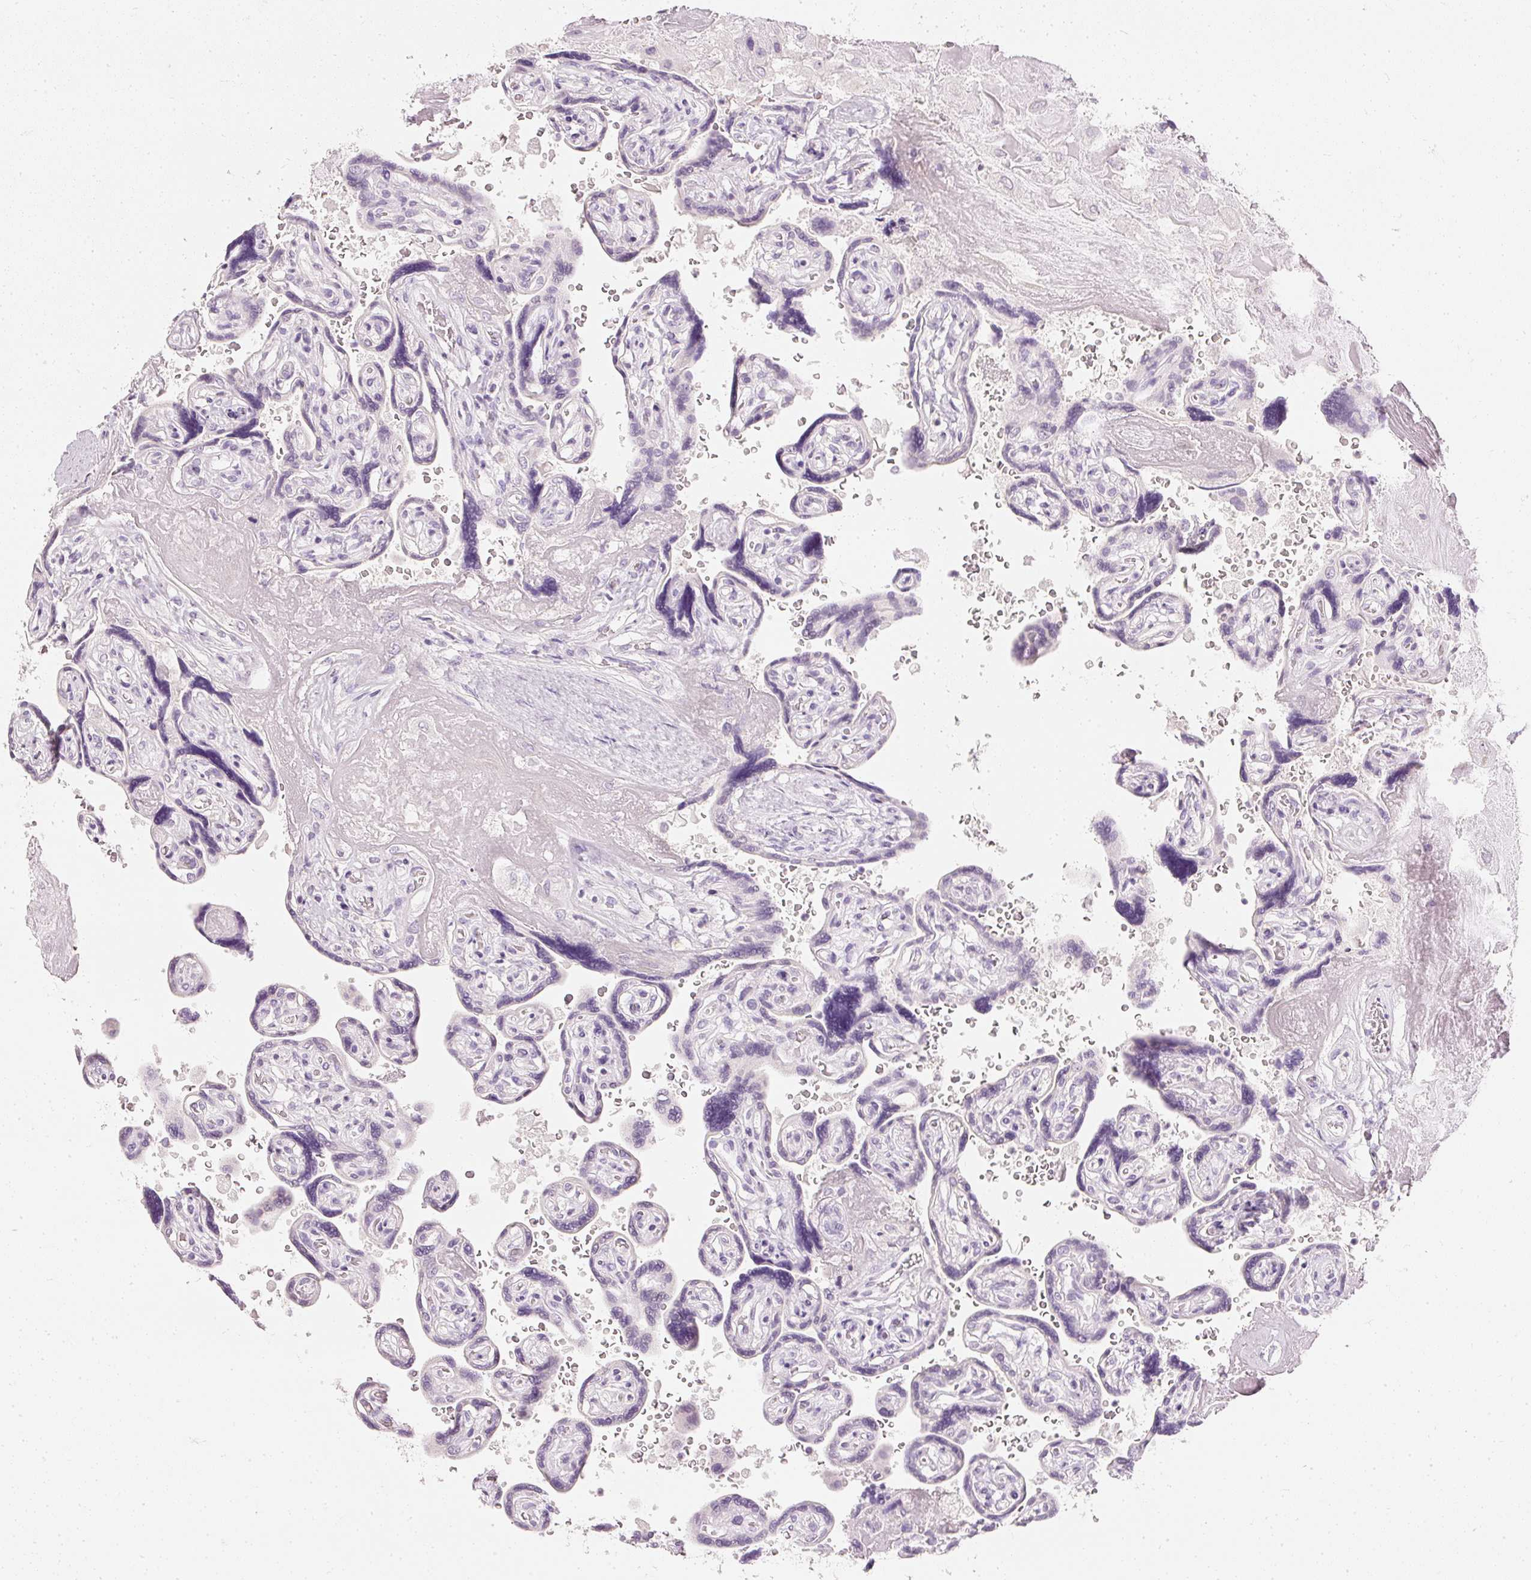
{"staining": {"intensity": "negative", "quantity": "none", "location": "none"}, "tissue": "placenta", "cell_type": "Decidual cells", "image_type": "normal", "snomed": [{"axis": "morphology", "description": "Normal tissue, NOS"}, {"axis": "topography", "description": "Placenta"}], "caption": "Immunohistochemistry histopathology image of benign human placenta stained for a protein (brown), which reveals no positivity in decidual cells.", "gene": "ELAVL3", "patient": {"sex": "female", "age": 32}}